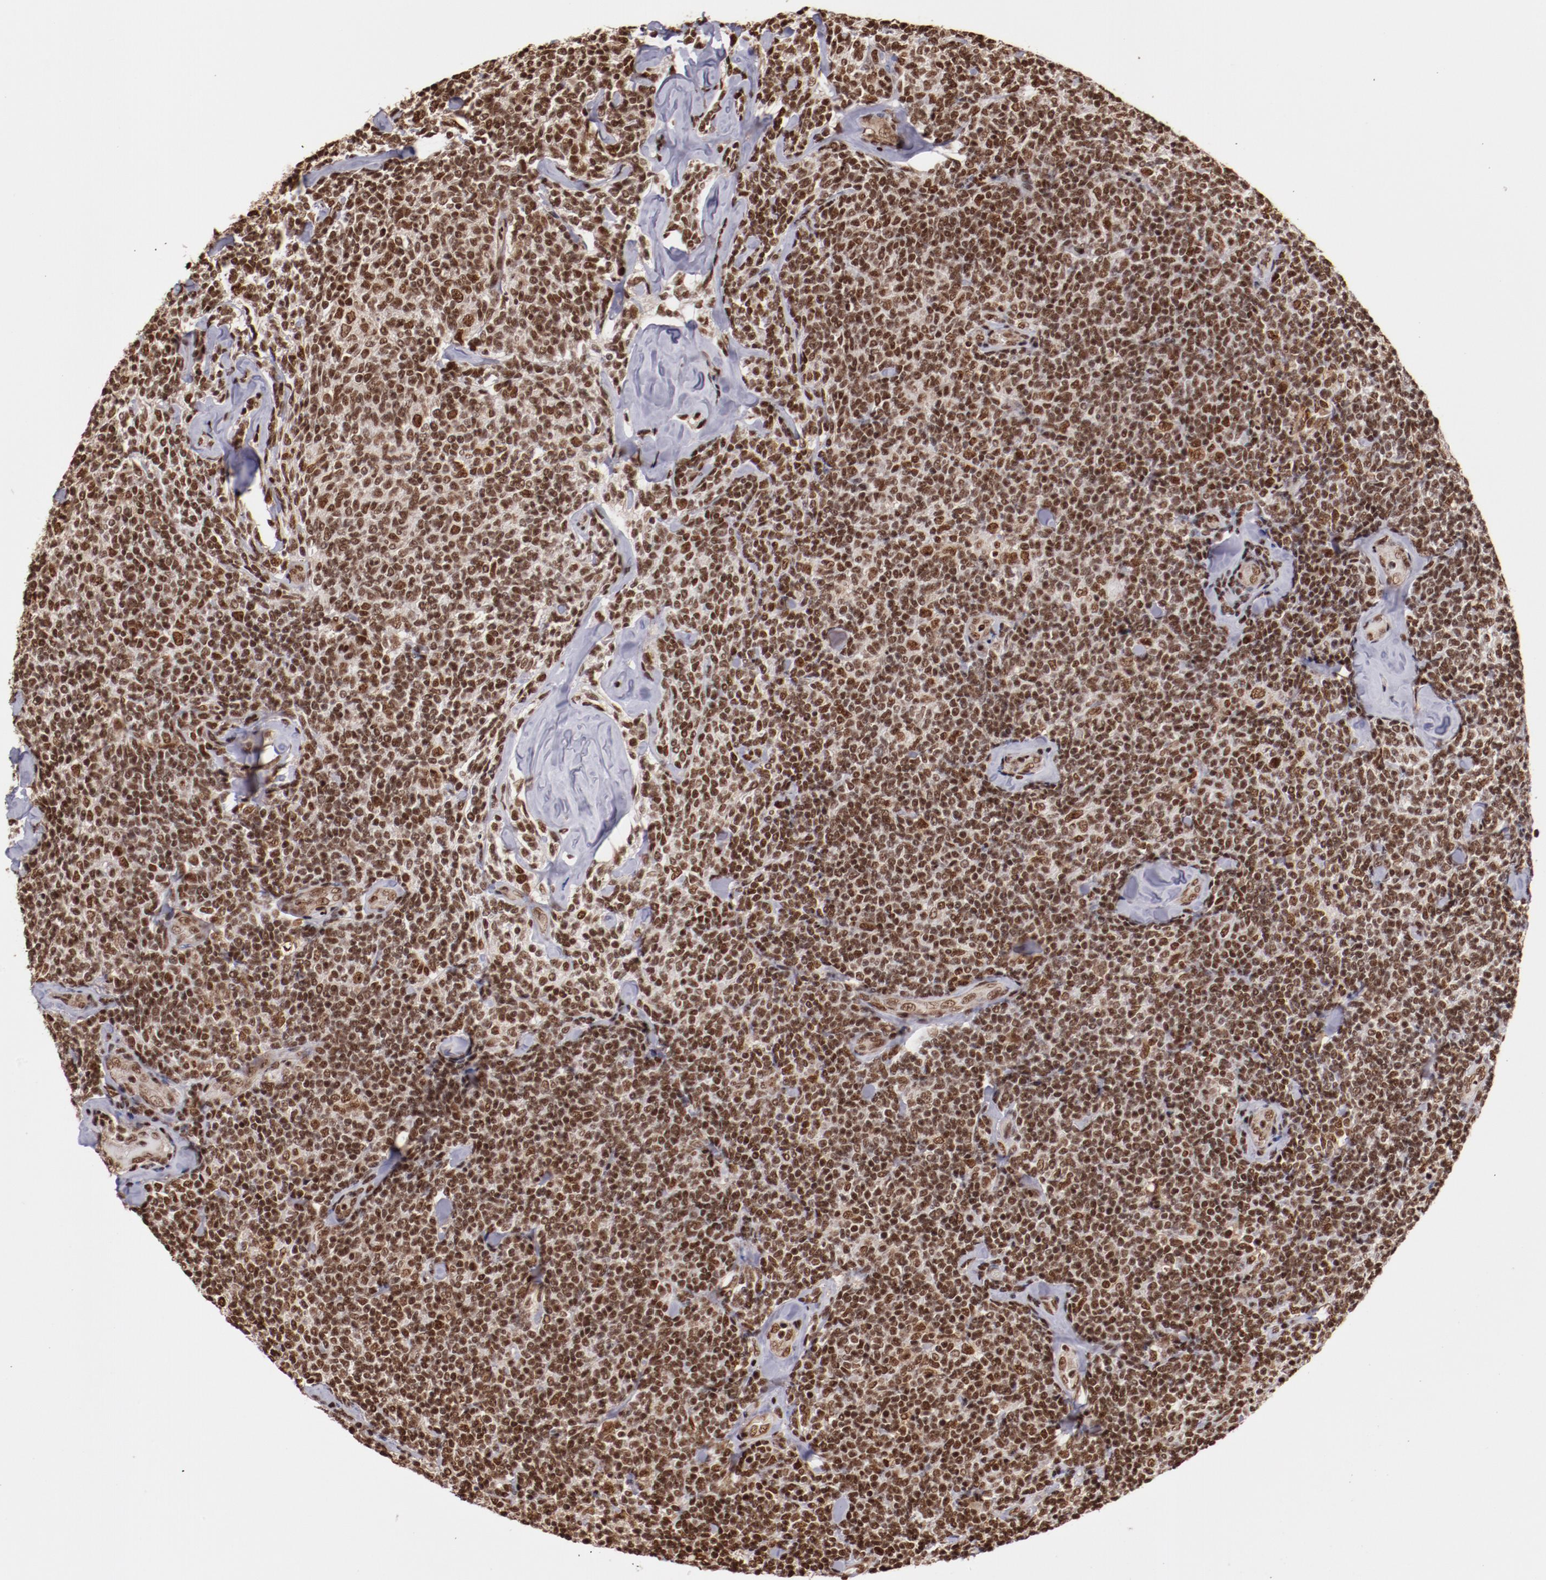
{"staining": {"intensity": "moderate", "quantity": ">75%", "location": "nuclear"}, "tissue": "lymphoma", "cell_type": "Tumor cells", "image_type": "cancer", "snomed": [{"axis": "morphology", "description": "Malignant lymphoma, non-Hodgkin's type, Low grade"}, {"axis": "topography", "description": "Lymph node"}], "caption": "High-magnification brightfield microscopy of malignant lymphoma, non-Hodgkin's type (low-grade) stained with DAB (3,3'-diaminobenzidine) (brown) and counterstained with hematoxylin (blue). tumor cells exhibit moderate nuclear positivity is identified in about>75% of cells. The protein is stained brown, and the nuclei are stained in blue (DAB (3,3'-diaminobenzidine) IHC with brightfield microscopy, high magnification).", "gene": "STAG2", "patient": {"sex": "female", "age": 56}}